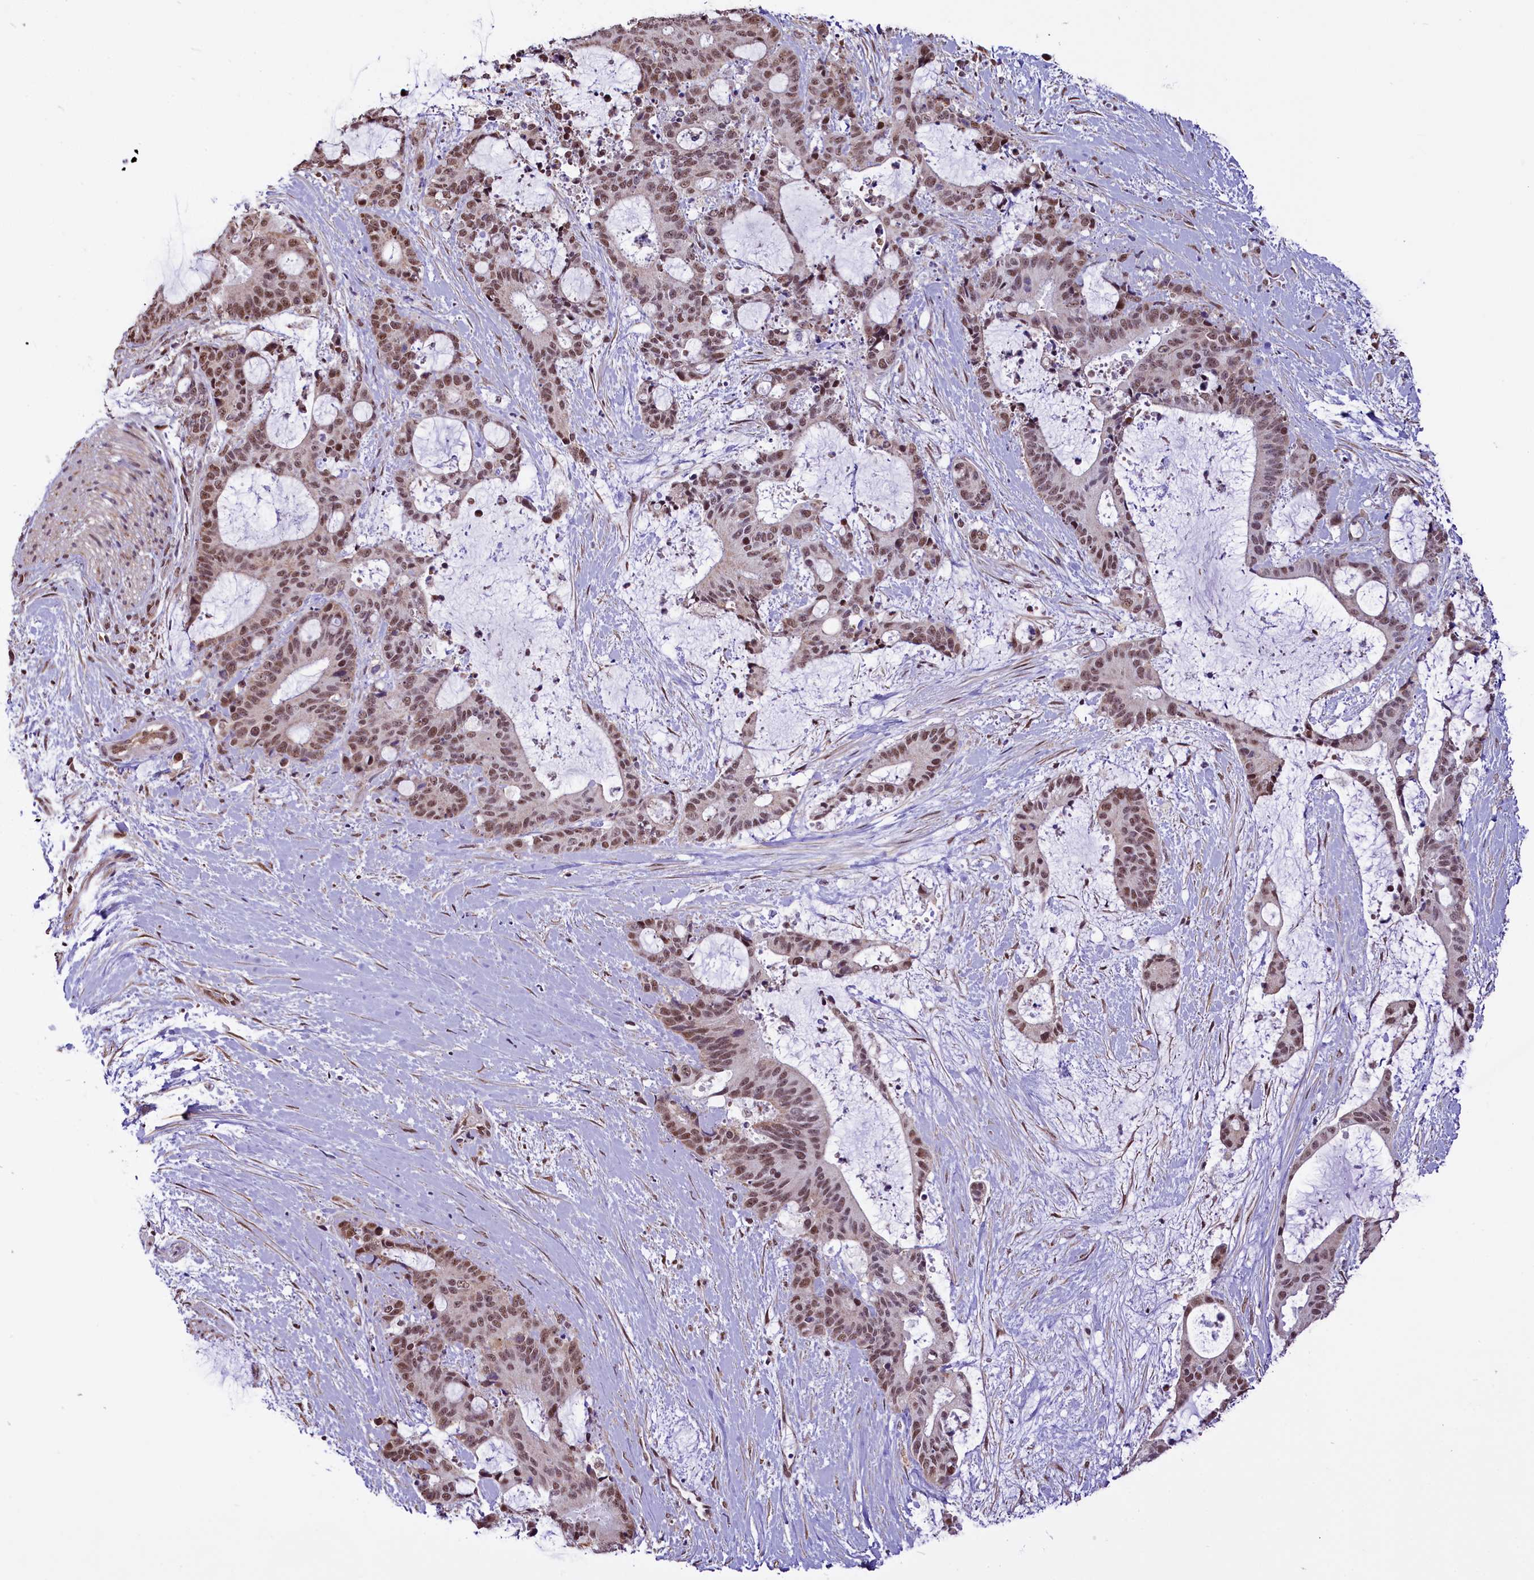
{"staining": {"intensity": "weak", "quantity": ">75%", "location": "nuclear"}, "tissue": "liver cancer", "cell_type": "Tumor cells", "image_type": "cancer", "snomed": [{"axis": "morphology", "description": "Normal tissue, NOS"}, {"axis": "morphology", "description": "Cholangiocarcinoma"}, {"axis": "topography", "description": "Liver"}, {"axis": "topography", "description": "Peripheral nerve tissue"}], "caption": "This is a histology image of IHC staining of cholangiocarcinoma (liver), which shows weak expression in the nuclear of tumor cells.", "gene": "MRPL54", "patient": {"sex": "female", "age": 73}}